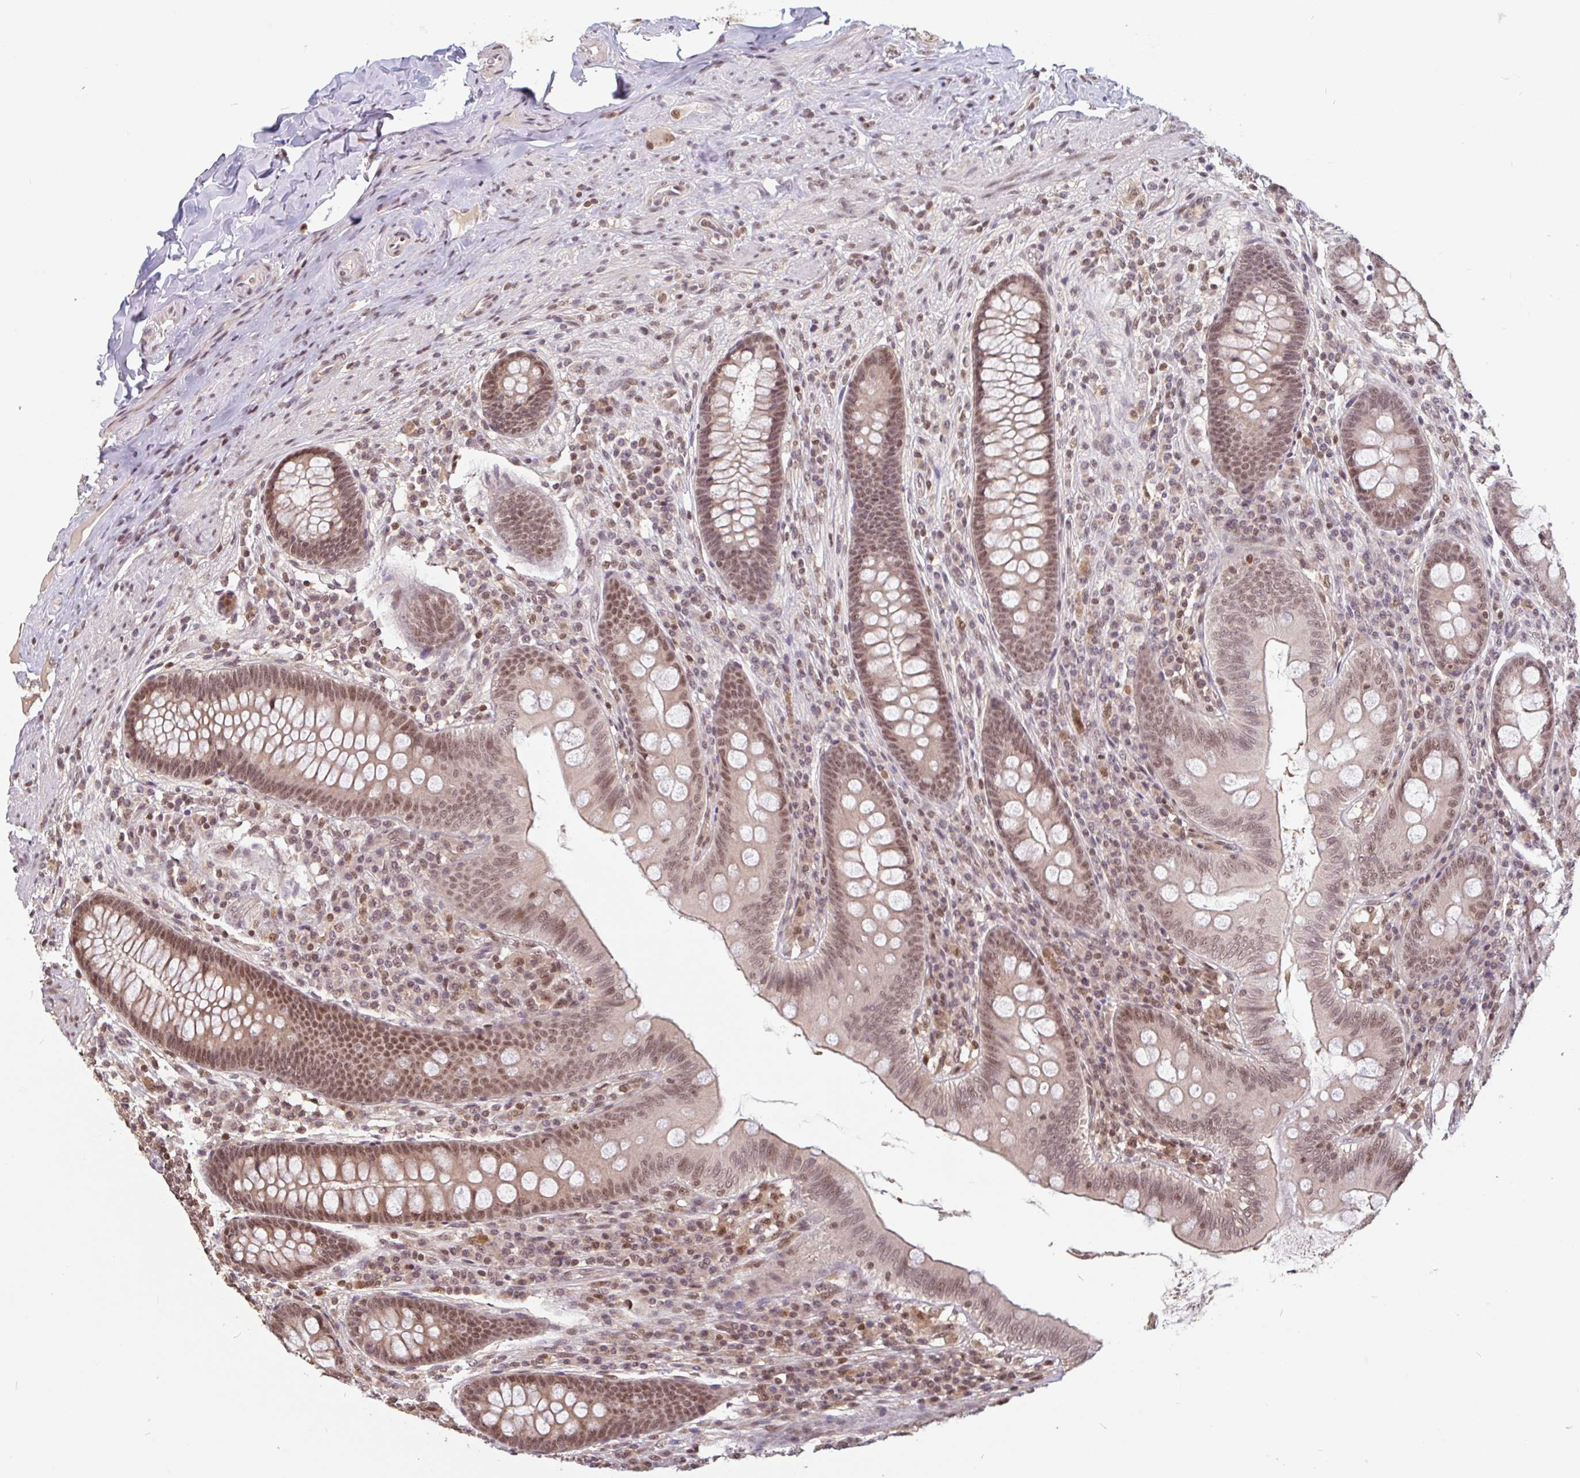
{"staining": {"intensity": "moderate", "quantity": ">75%", "location": "nuclear"}, "tissue": "appendix", "cell_type": "Glandular cells", "image_type": "normal", "snomed": [{"axis": "morphology", "description": "Normal tissue, NOS"}, {"axis": "topography", "description": "Appendix"}], "caption": "A medium amount of moderate nuclear expression is seen in approximately >75% of glandular cells in normal appendix.", "gene": "DR1", "patient": {"sex": "male", "age": 71}}